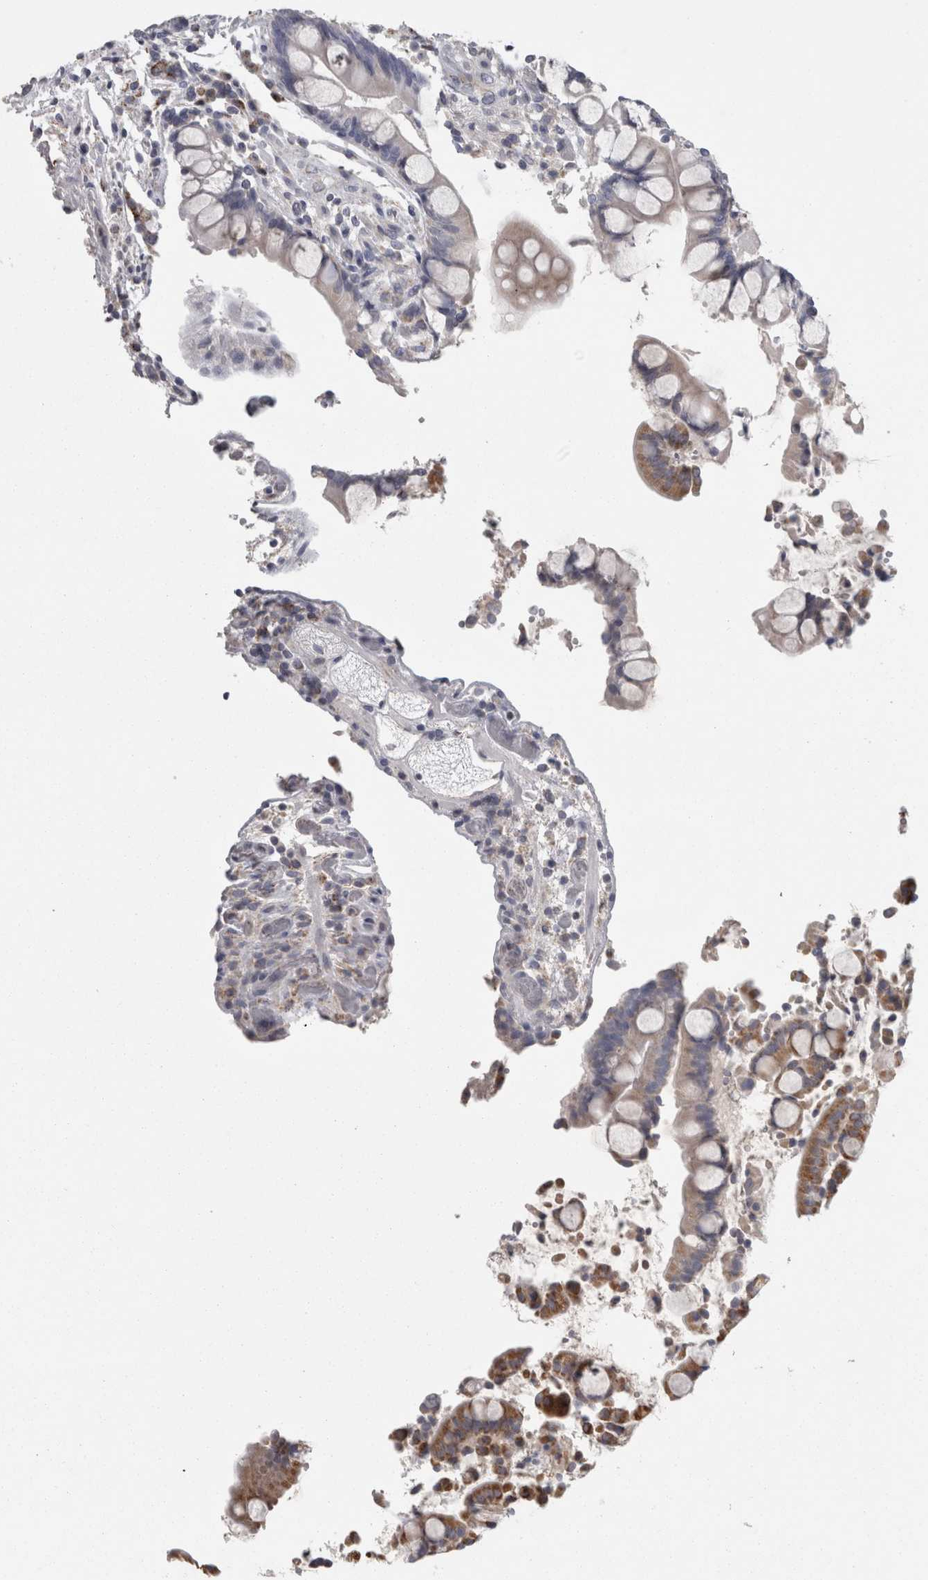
{"staining": {"intensity": "negative", "quantity": "none", "location": "none"}, "tissue": "colon", "cell_type": "Endothelial cells", "image_type": "normal", "snomed": [{"axis": "morphology", "description": "Normal tissue, NOS"}, {"axis": "topography", "description": "Colon"}], "caption": "Immunohistochemistry of benign colon demonstrates no positivity in endothelial cells. (Brightfield microscopy of DAB (3,3'-diaminobenzidine) immunohistochemistry (IHC) at high magnification).", "gene": "TCAP", "patient": {"sex": "male", "age": 73}}